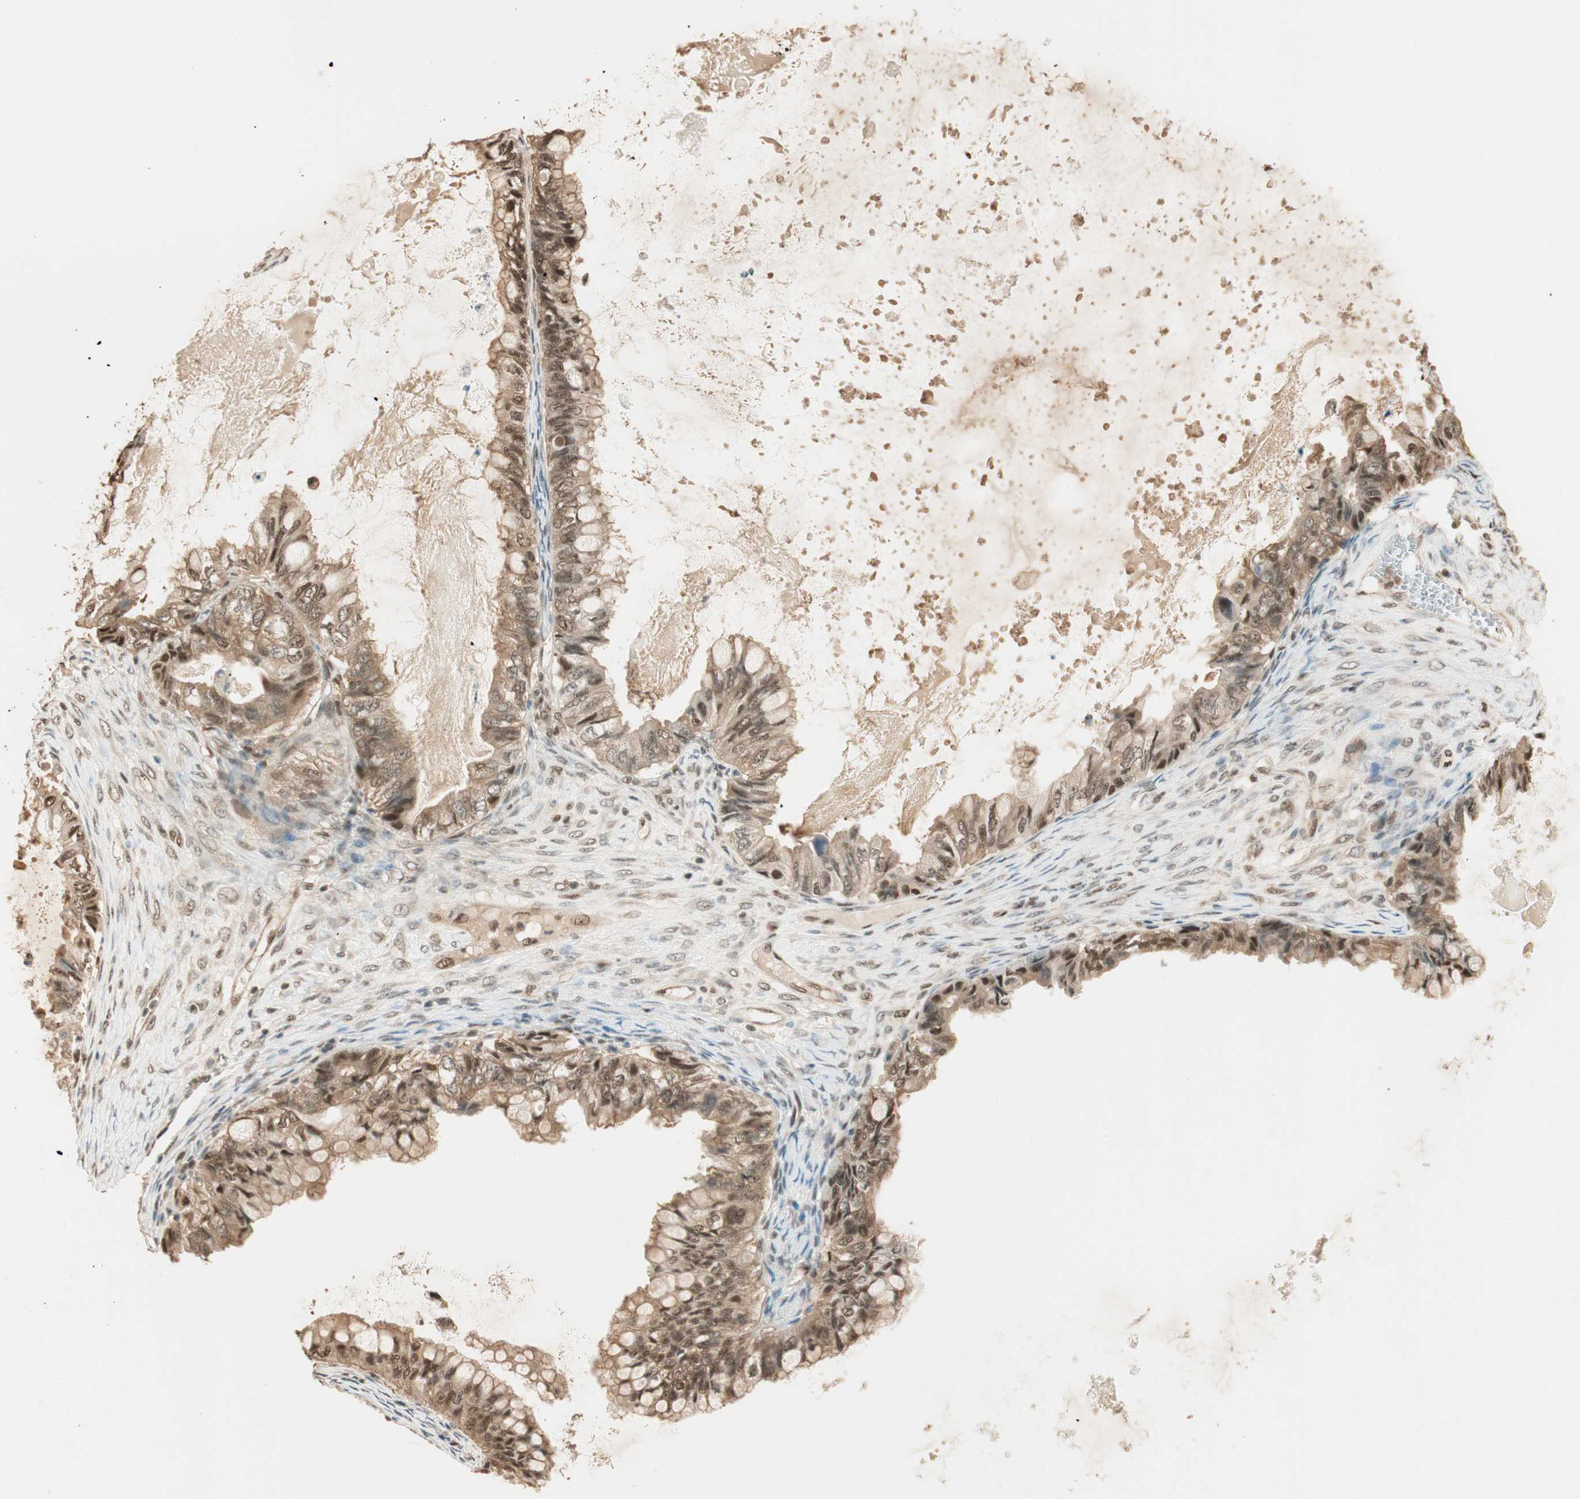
{"staining": {"intensity": "moderate", "quantity": ">75%", "location": "cytoplasmic/membranous,nuclear"}, "tissue": "ovarian cancer", "cell_type": "Tumor cells", "image_type": "cancer", "snomed": [{"axis": "morphology", "description": "Cystadenocarcinoma, mucinous, NOS"}, {"axis": "topography", "description": "Ovary"}], "caption": "Immunohistochemical staining of human ovarian cancer (mucinous cystadenocarcinoma) displays medium levels of moderate cytoplasmic/membranous and nuclear protein expression in approximately >75% of tumor cells.", "gene": "ZNF443", "patient": {"sex": "female", "age": 80}}